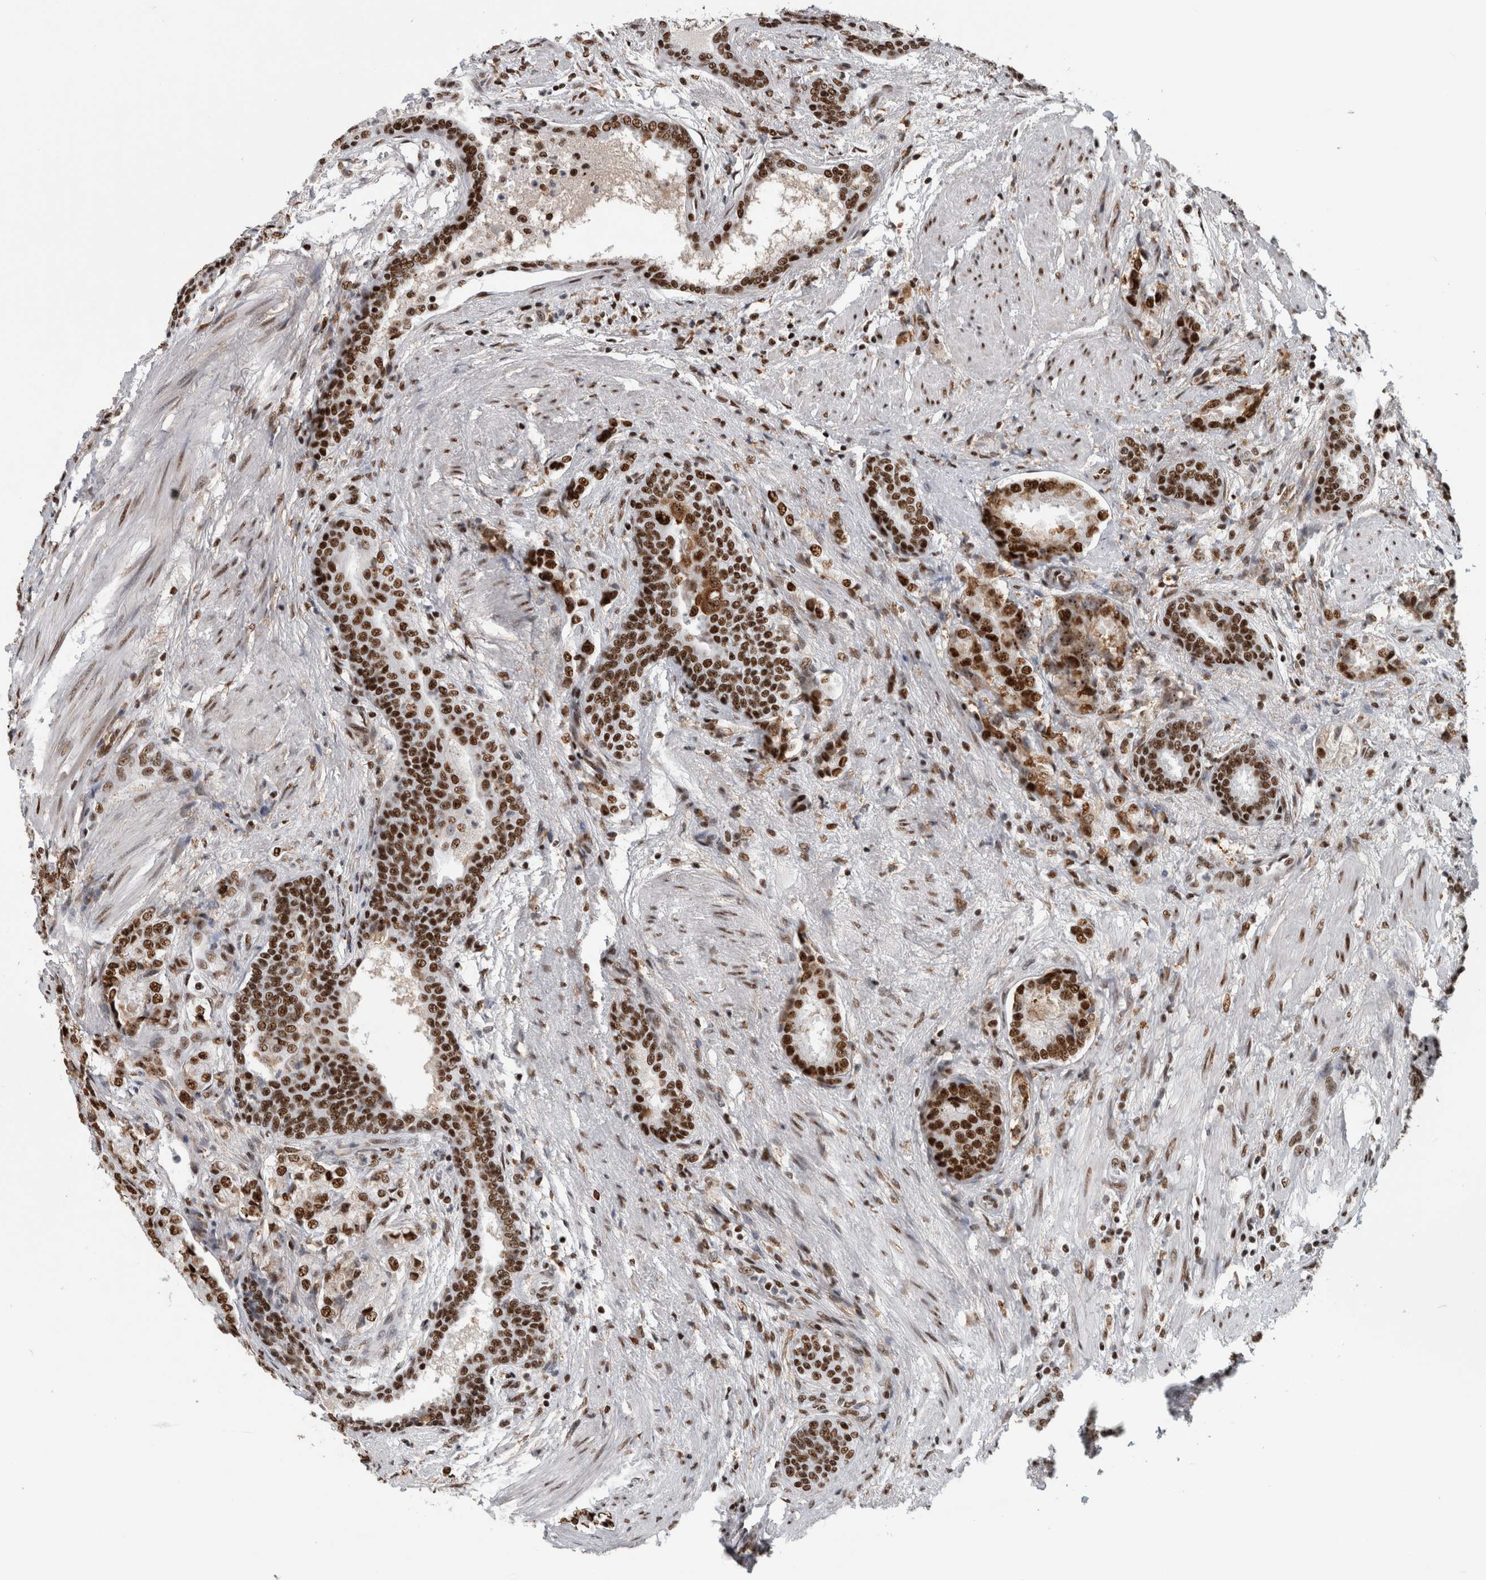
{"staining": {"intensity": "strong", "quantity": ">75%", "location": "nuclear"}, "tissue": "prostate cancer", "cell_type": "Tumor cells", "image_type": "cancer", "snomed": [{"axis": "morphology", "description": "Adenocarcinoma, High grade"}, {"axis": "topography", "description": "Prostate"}], "caption": "Prostate cancer stained with DAB (3,3'-diaminobenzidine) immunohistochemistry (IHC) demonstrates high levels of strong nuclear positivity in about >75% of tumor cells.", "gene": "NCL", "patient": {"sex": "male", "age": 50}}